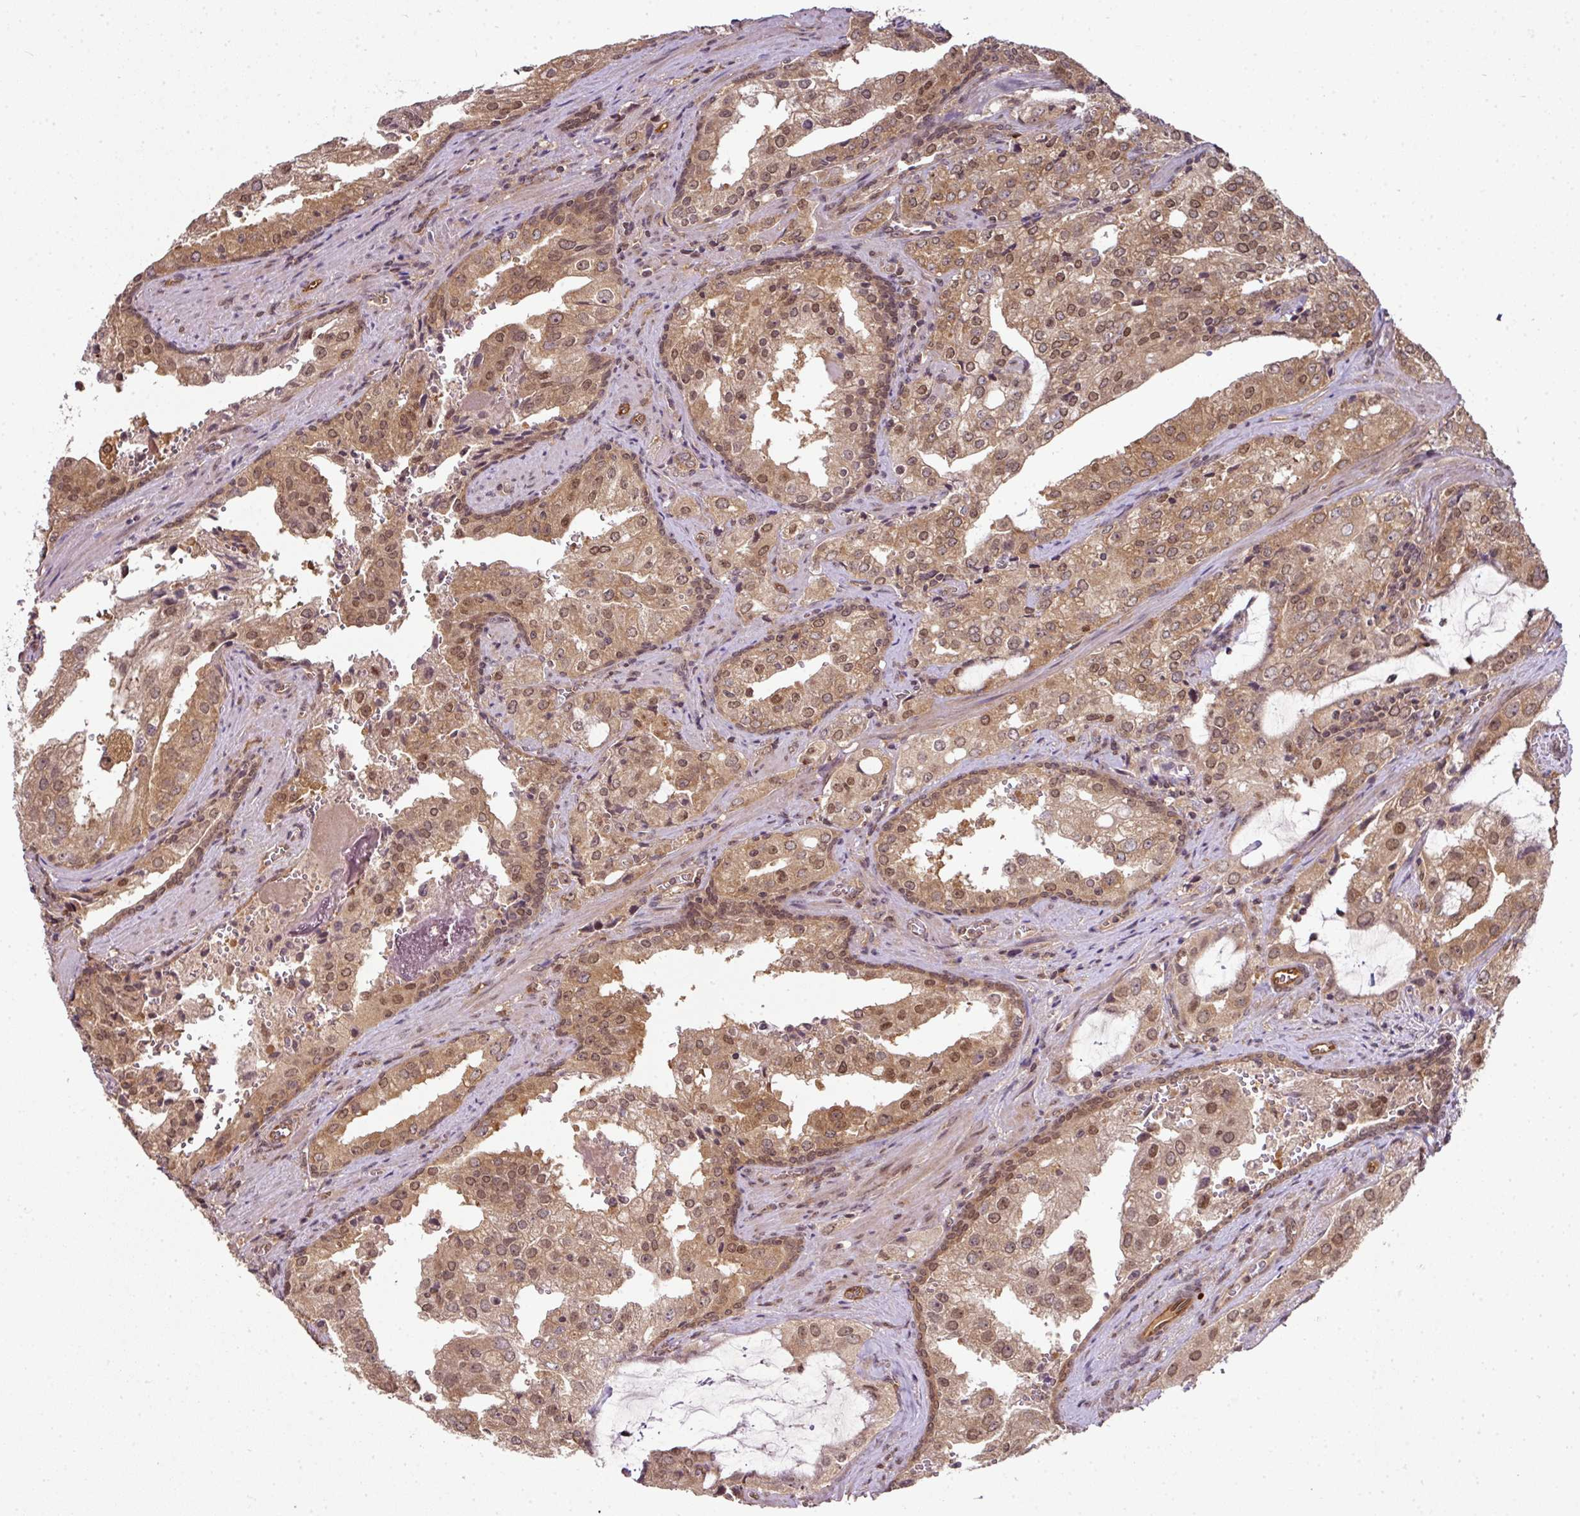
{"staining": {"intensity": "moderate", "quantity": ">75%", "location": "cytoplasmic/membranous,nuclear"}, "tissue": "prostate cancer", "cell_type": "Tumor cells", "image_type": "cancer", "snomed": [{"axis": "morphology", "description": "Adenocarcinoma, High grade"}, {"axis": "topography", "description": "Prostate"}], "caption": "High-power microscopy captured an immunohistochemistry (IHC) micrograph of prostate cancer, revealing moderate cytoplasmic/membranous and nuclear staining in about >75% of tumor cells. (IHC, brightfield microscopy, high magnification).", "gene": "ANKRD18A", "patient": {"sex": "male", "age": 68}}